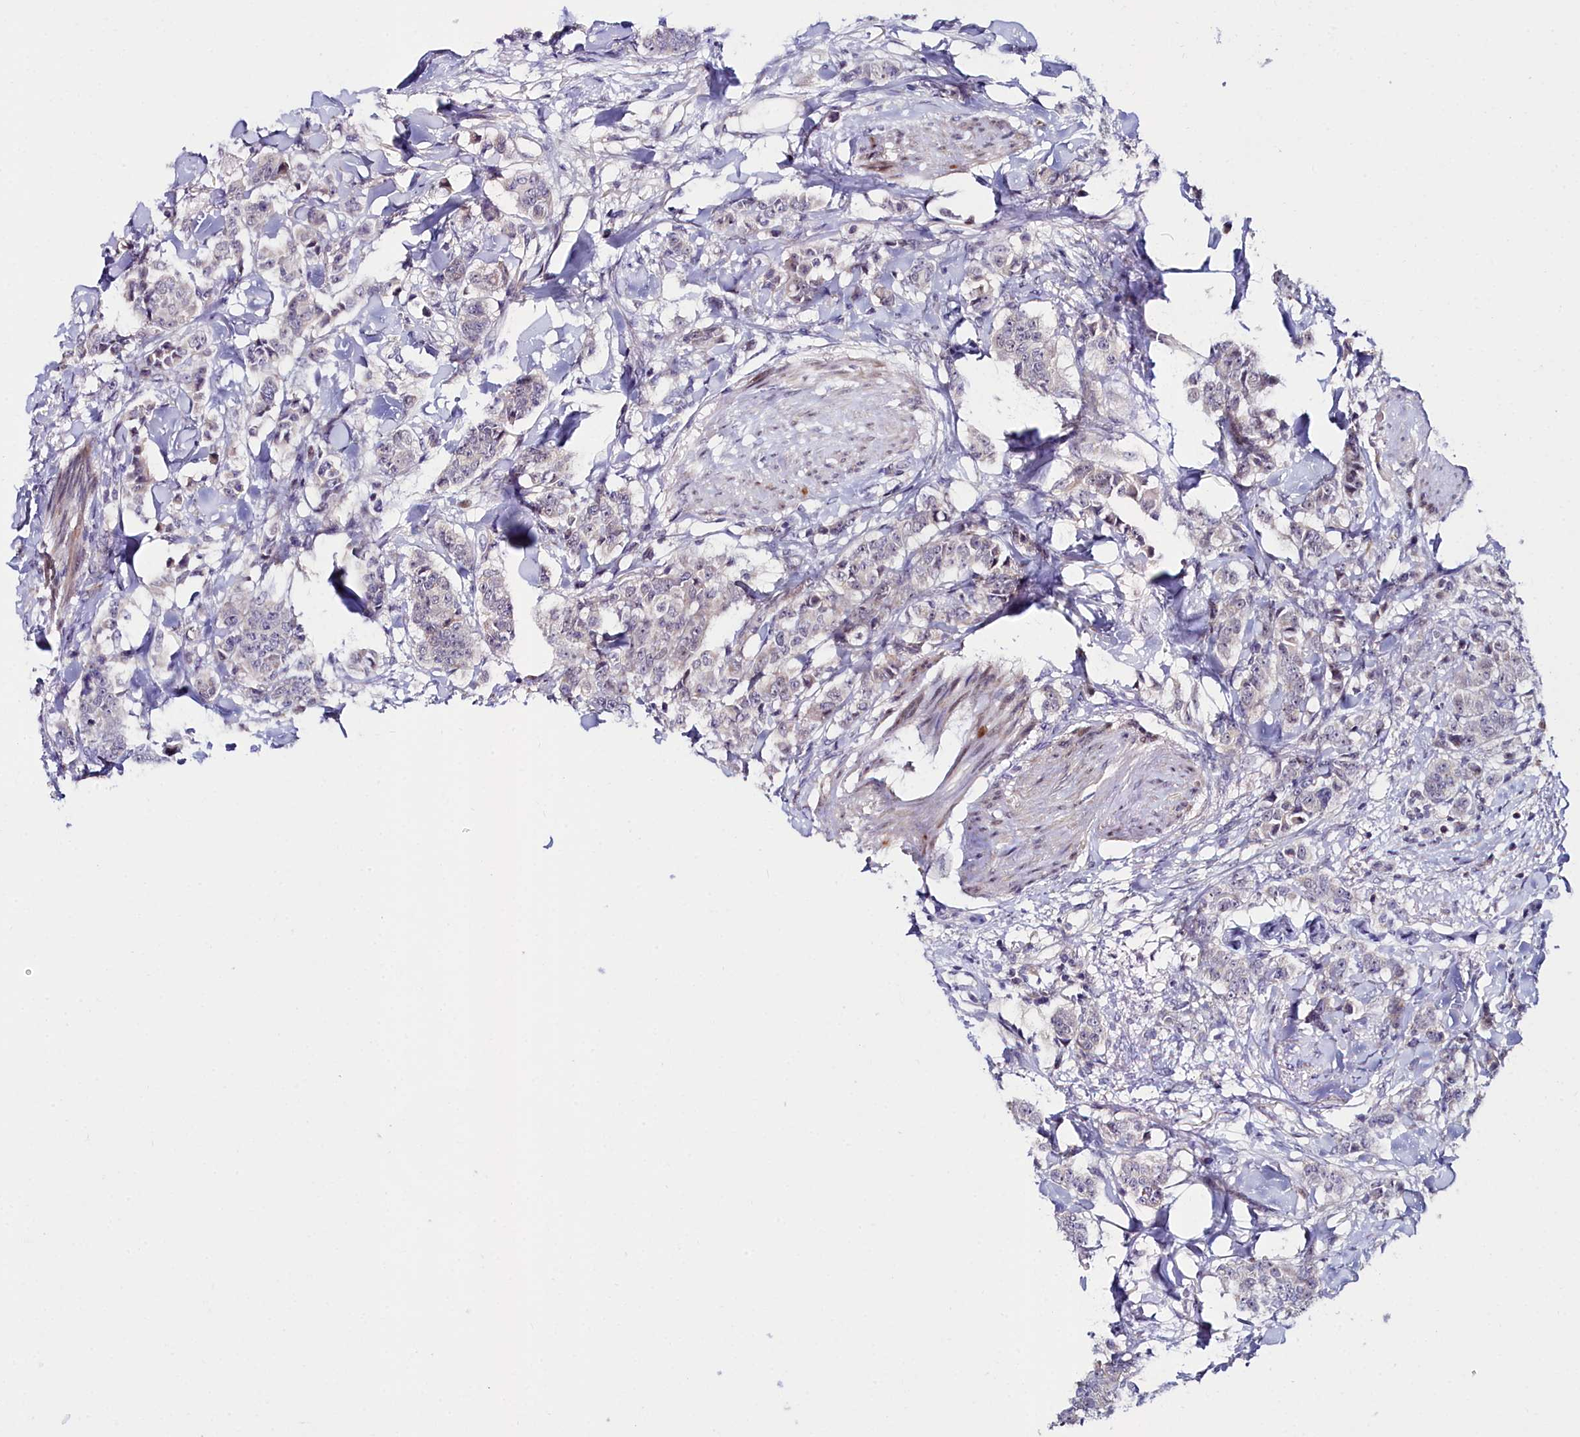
{"staining": {"intensity": "negative", "quantity": "none", "location": "none"}, "tissue": "breast cancer", "cell_type": "Tumor cells", "image_type": "cancer", "snomed": [{"axis": "morphology", "description": "Duct carcinoma"}, {"axis": "topography", "description": "Breast"}], "caption": "Immunohistochemistry histopathology image of neoplastic tissue: human breast invasive ductal carcinoma stained with DAB shows no significant protein staining in tumor cells.", "gene": "KCTD18", "patient": {"sex": "female", "age": 40}}